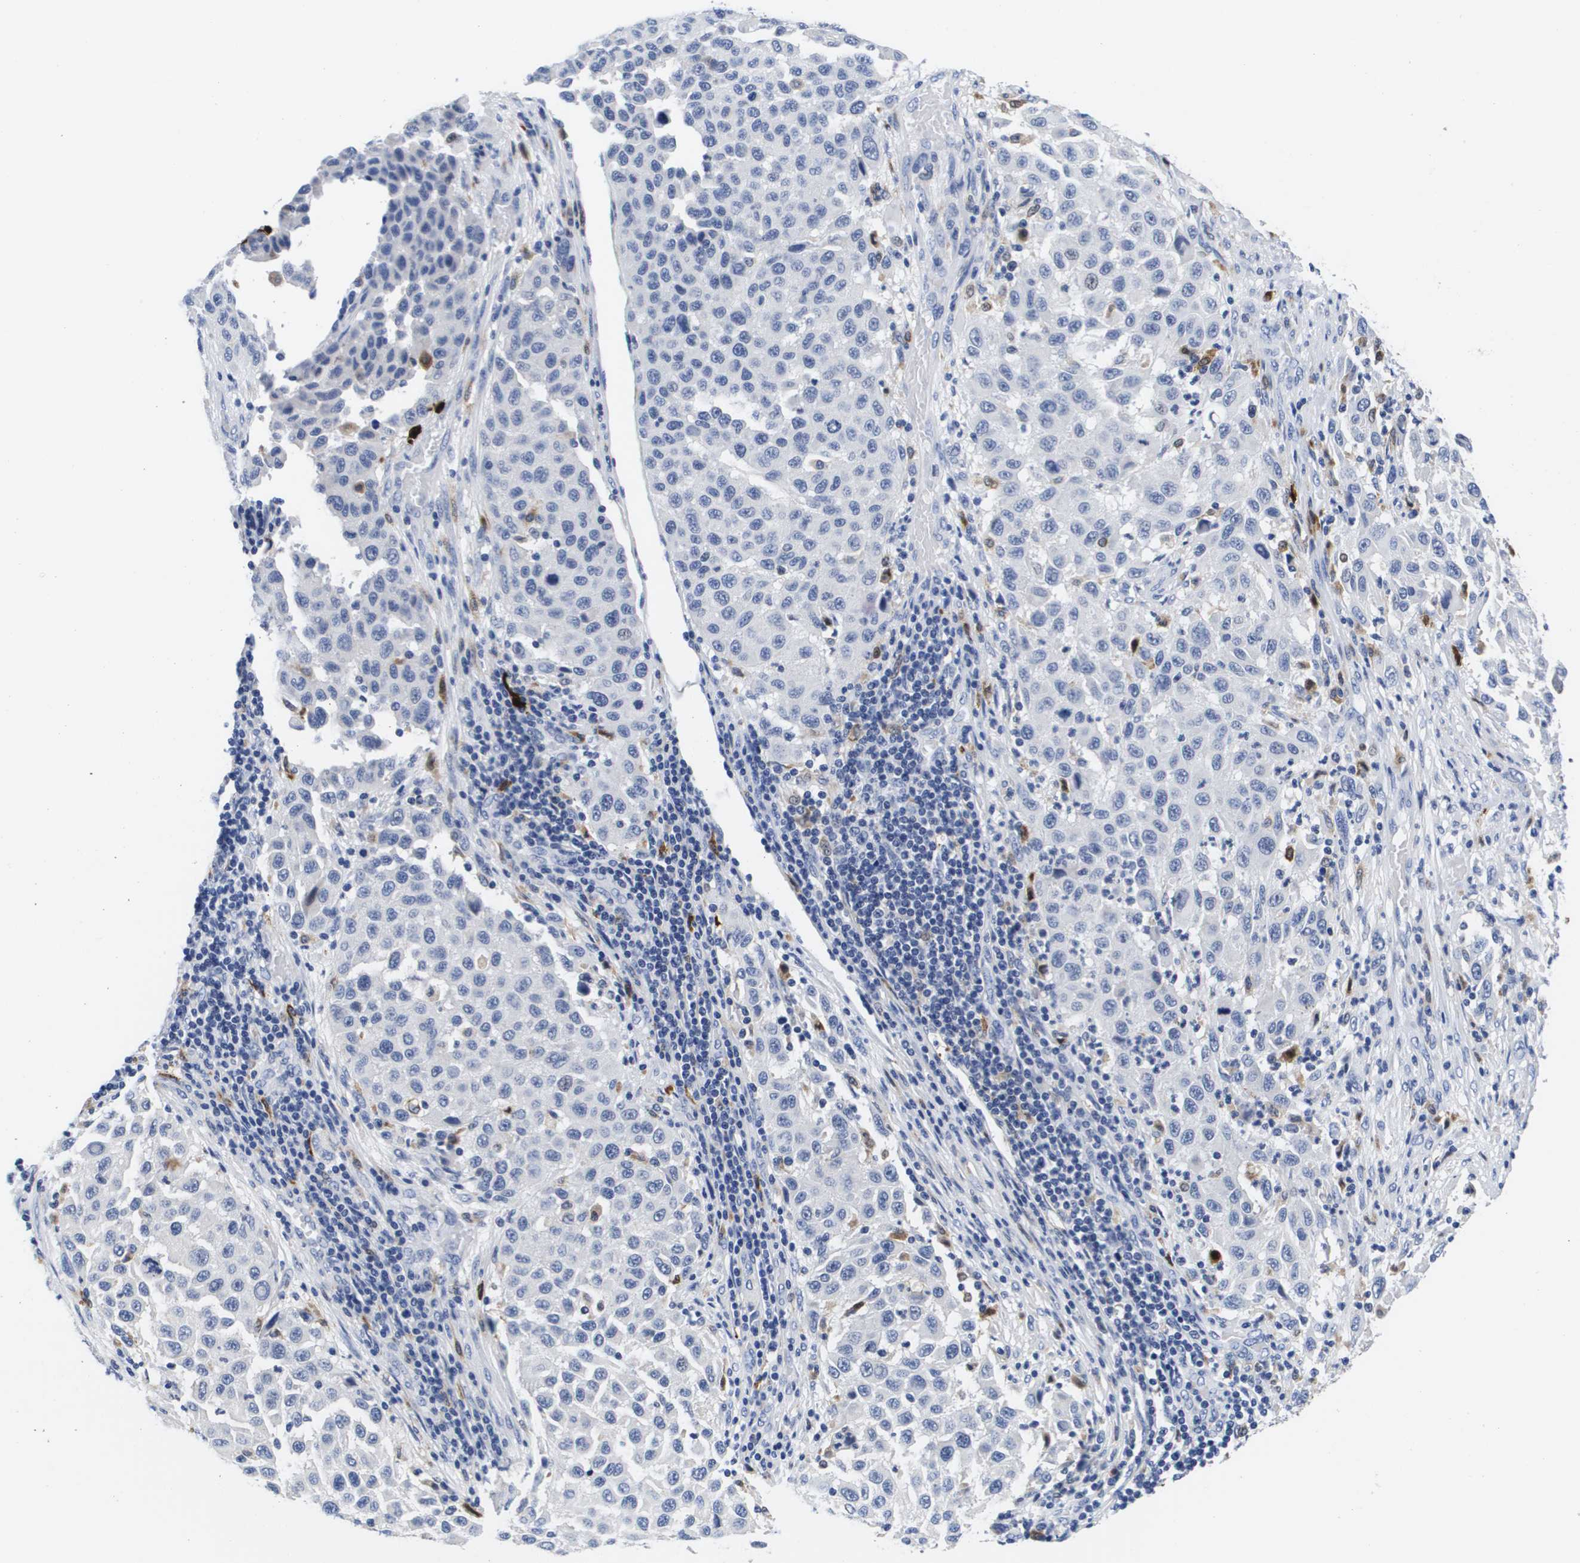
{"staining": {"intensity": "negative", "quantity": "none", "location": "none"}, "tissue": "melanoma", "cell_type": "Tumor cells", "image_type": "cancer", "snomed": [{"axis": "morphology", "description": "Malignant melanoma, Metastatic site"}, {"axis": "topography", "description": "Lymph node"}], "caption": "High power microscopy photomicrograph of an immunohistochemistry image of melanoma, revealing no significant staining in tumor cells. (Brightfield microscopy of DAB immunohistochemistry at high magnification).", "gene": "HMOX1", "patient": {"sex": "male", "age": 61}}